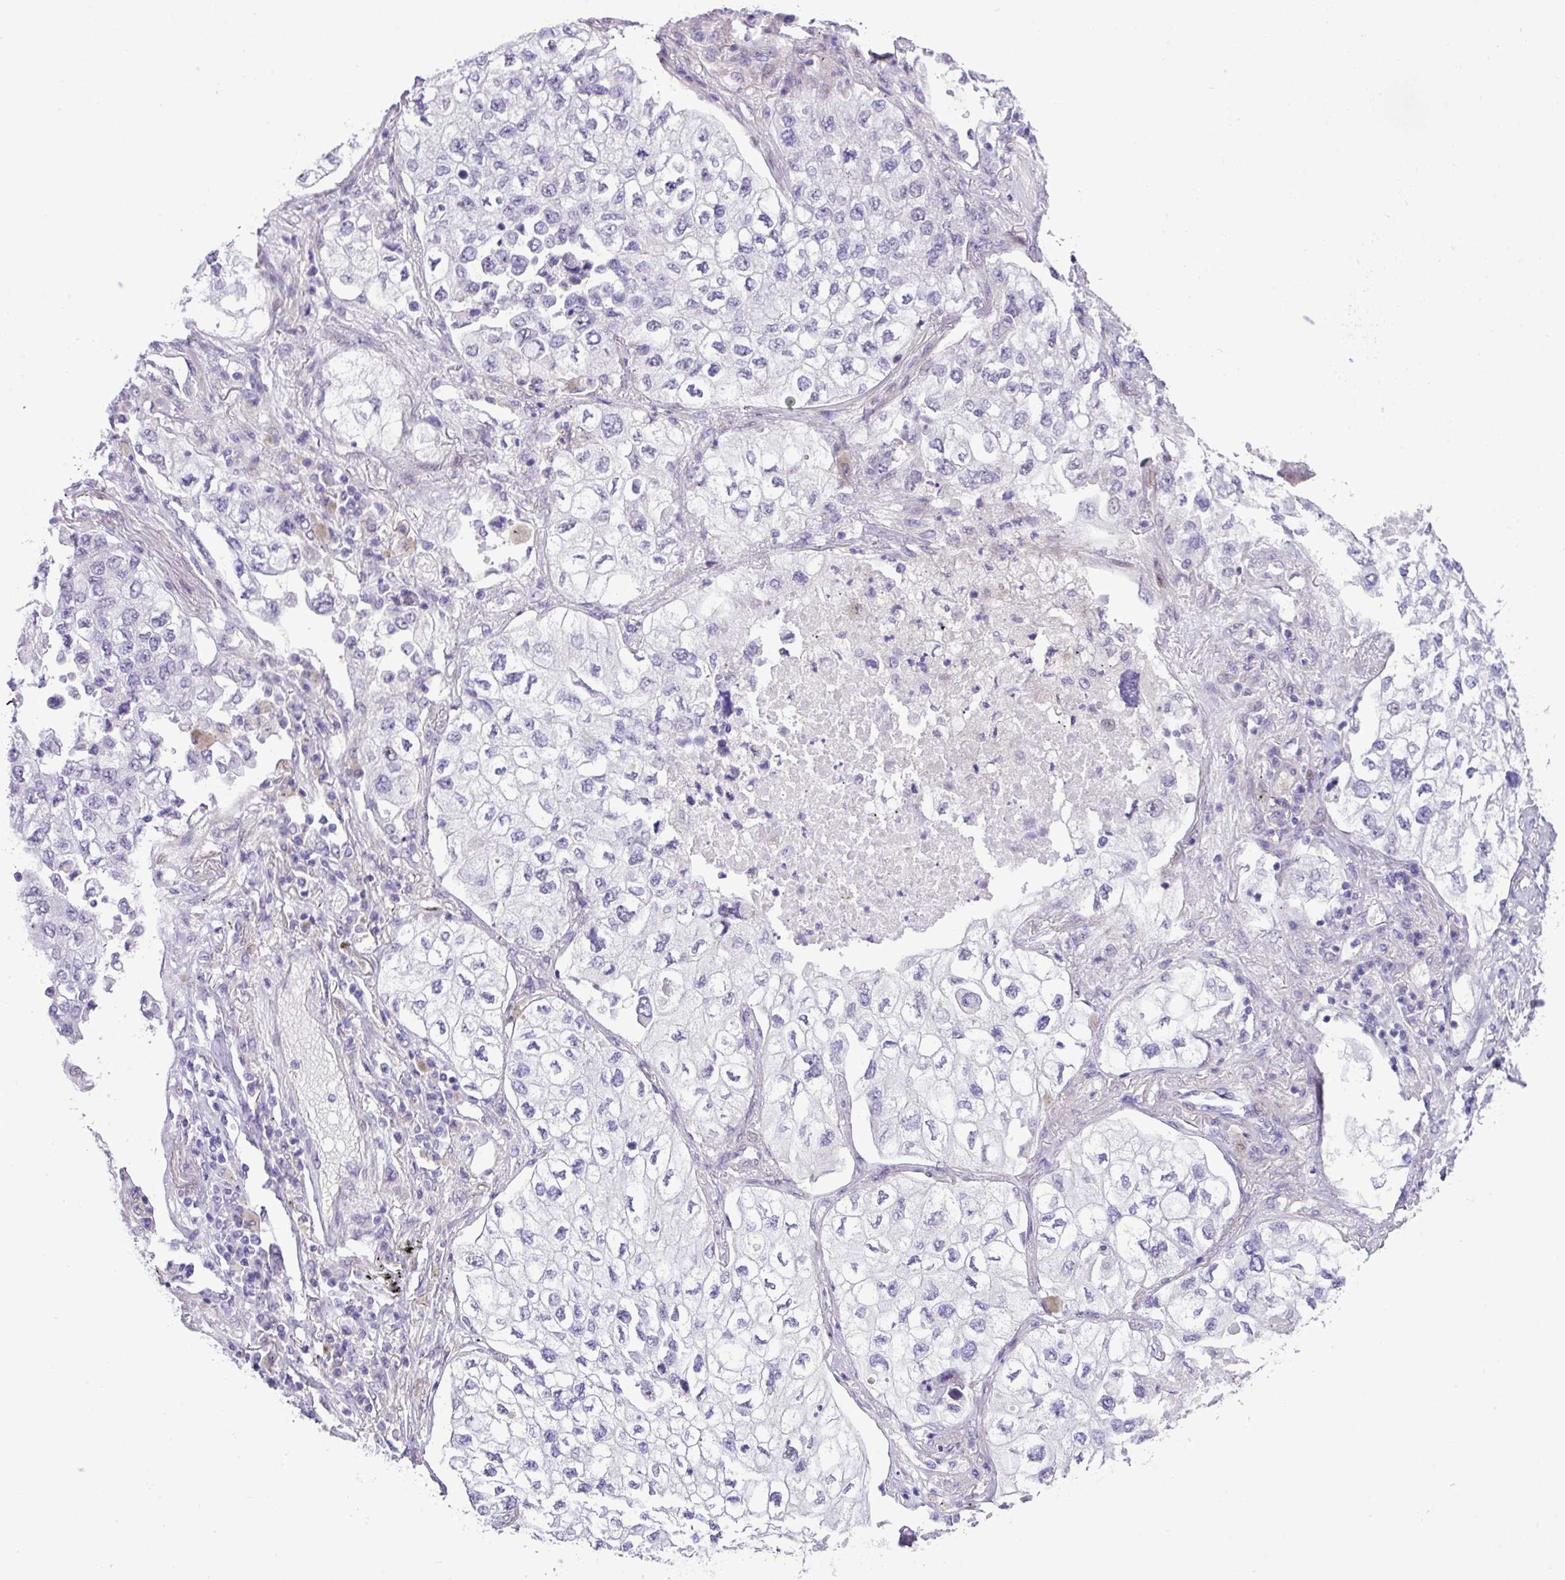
{"staining": {"intensity": "negative", "quantity": "none", "location": "none"}, "tissue": "lung cancer", "cell_type": "Tumor cells", "image_type": "cancer", "snomed": [{"axis": "morphology", "description": "Adenocarcinoma, NOS"}, {"axis": "topography", "description": "Lung"}], "caption": "Adenocarcinoma (lung) was stained to show a protein in brown. There is no significant expression in tumor cells.", "gene": "YLPM1", "patient": {"sex": "male", "age": 63}}